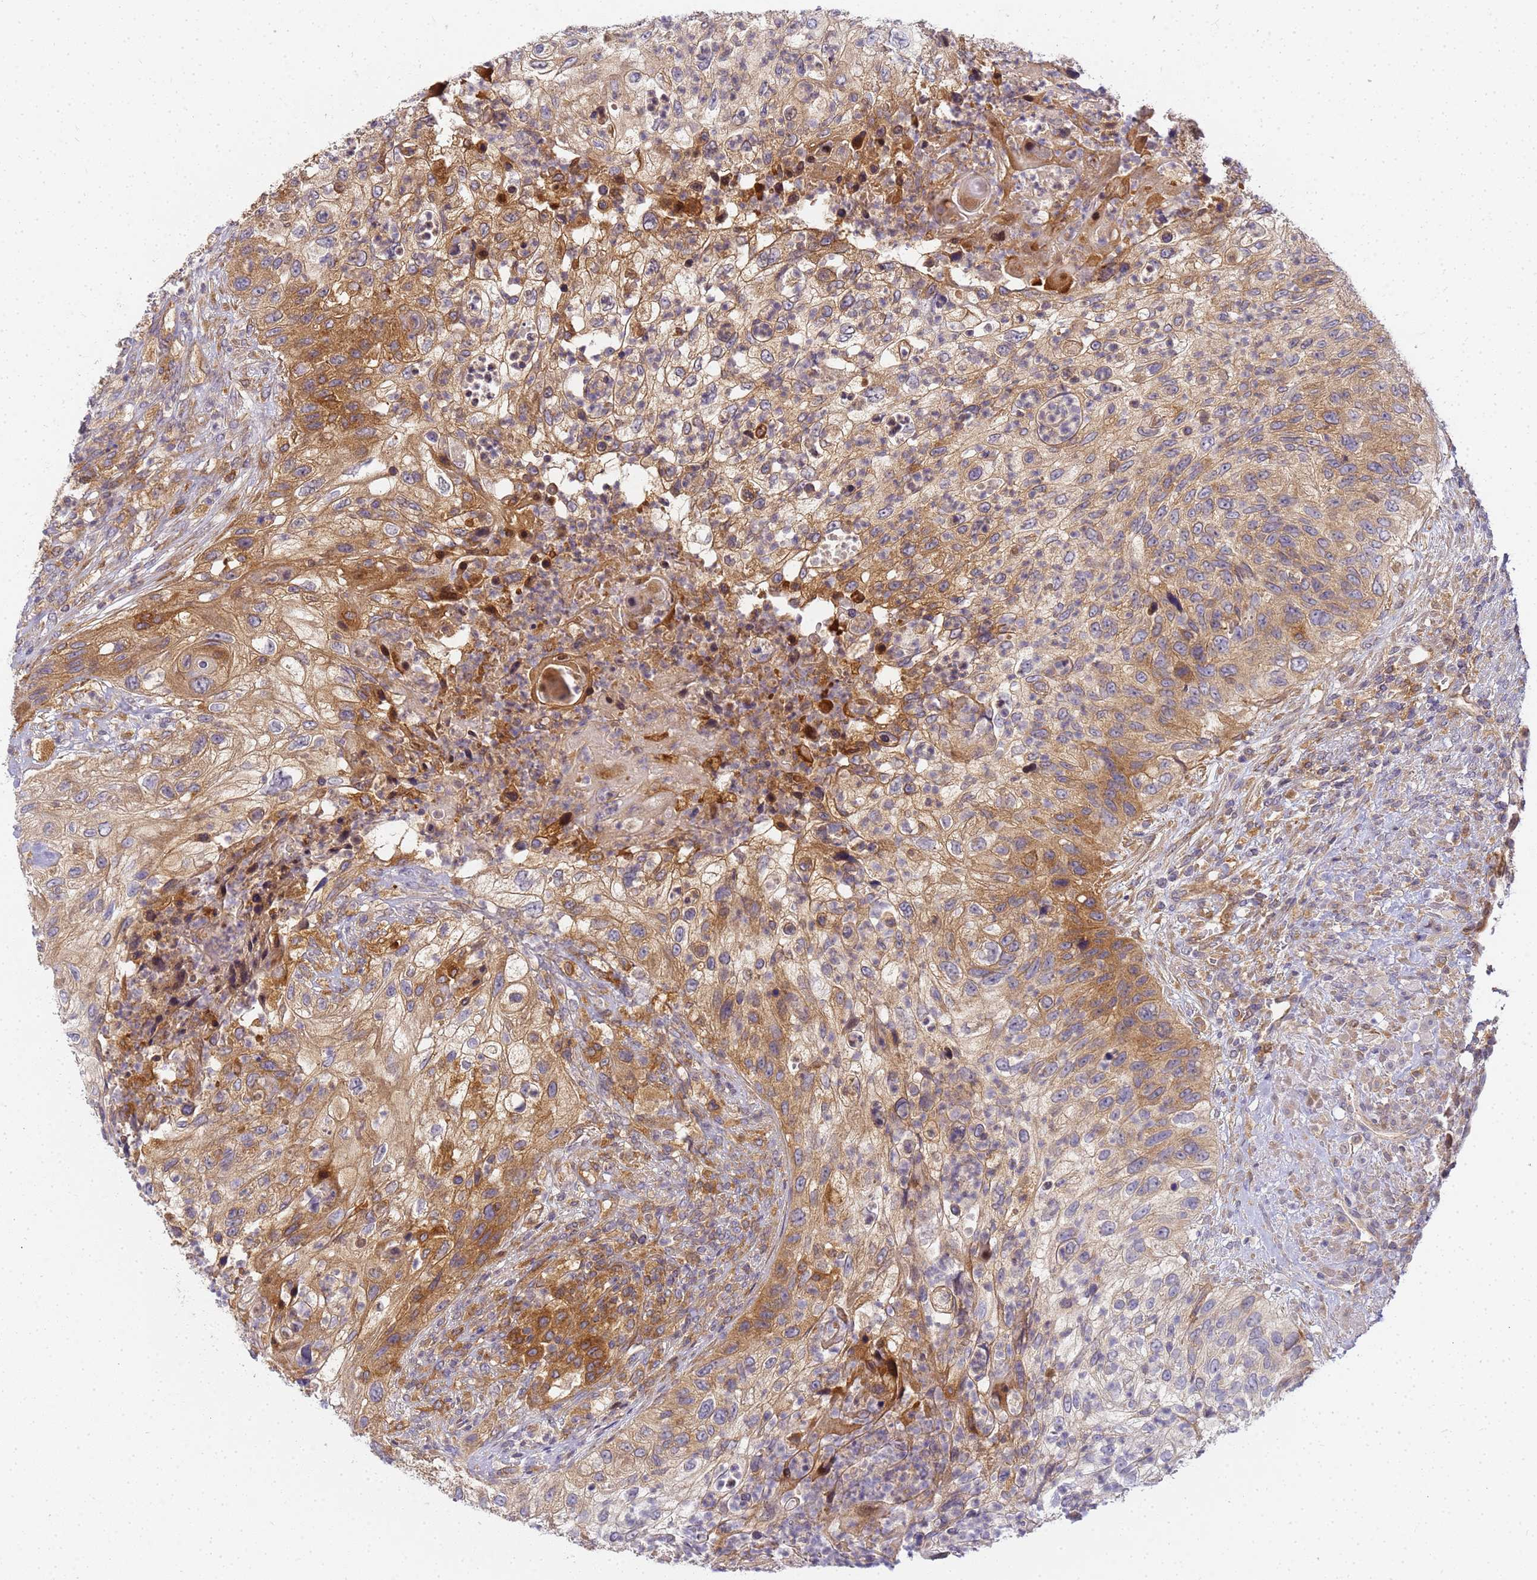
{"staining": {"intensity": "moderate", "quantity": ">75%", "location": "cytoplasmic/membranous"}, "tissue": "urothelial cancer", "cell_type": "Tumor cells", "image_type": "cancer", "snomed": [{"axis": "morphology", "description": "Urothelial carcinoma, High grade"}, {"axis": "topography", "description": "Urinary bladder"}], "caption": "Protein staining of urothelial cancer tissue demonstrates moderate cytoplasmic/membranous staining in approximately >75% of tumor cells.", "gene": "CHM", "patient": {"sex": "female", "age": 60}}